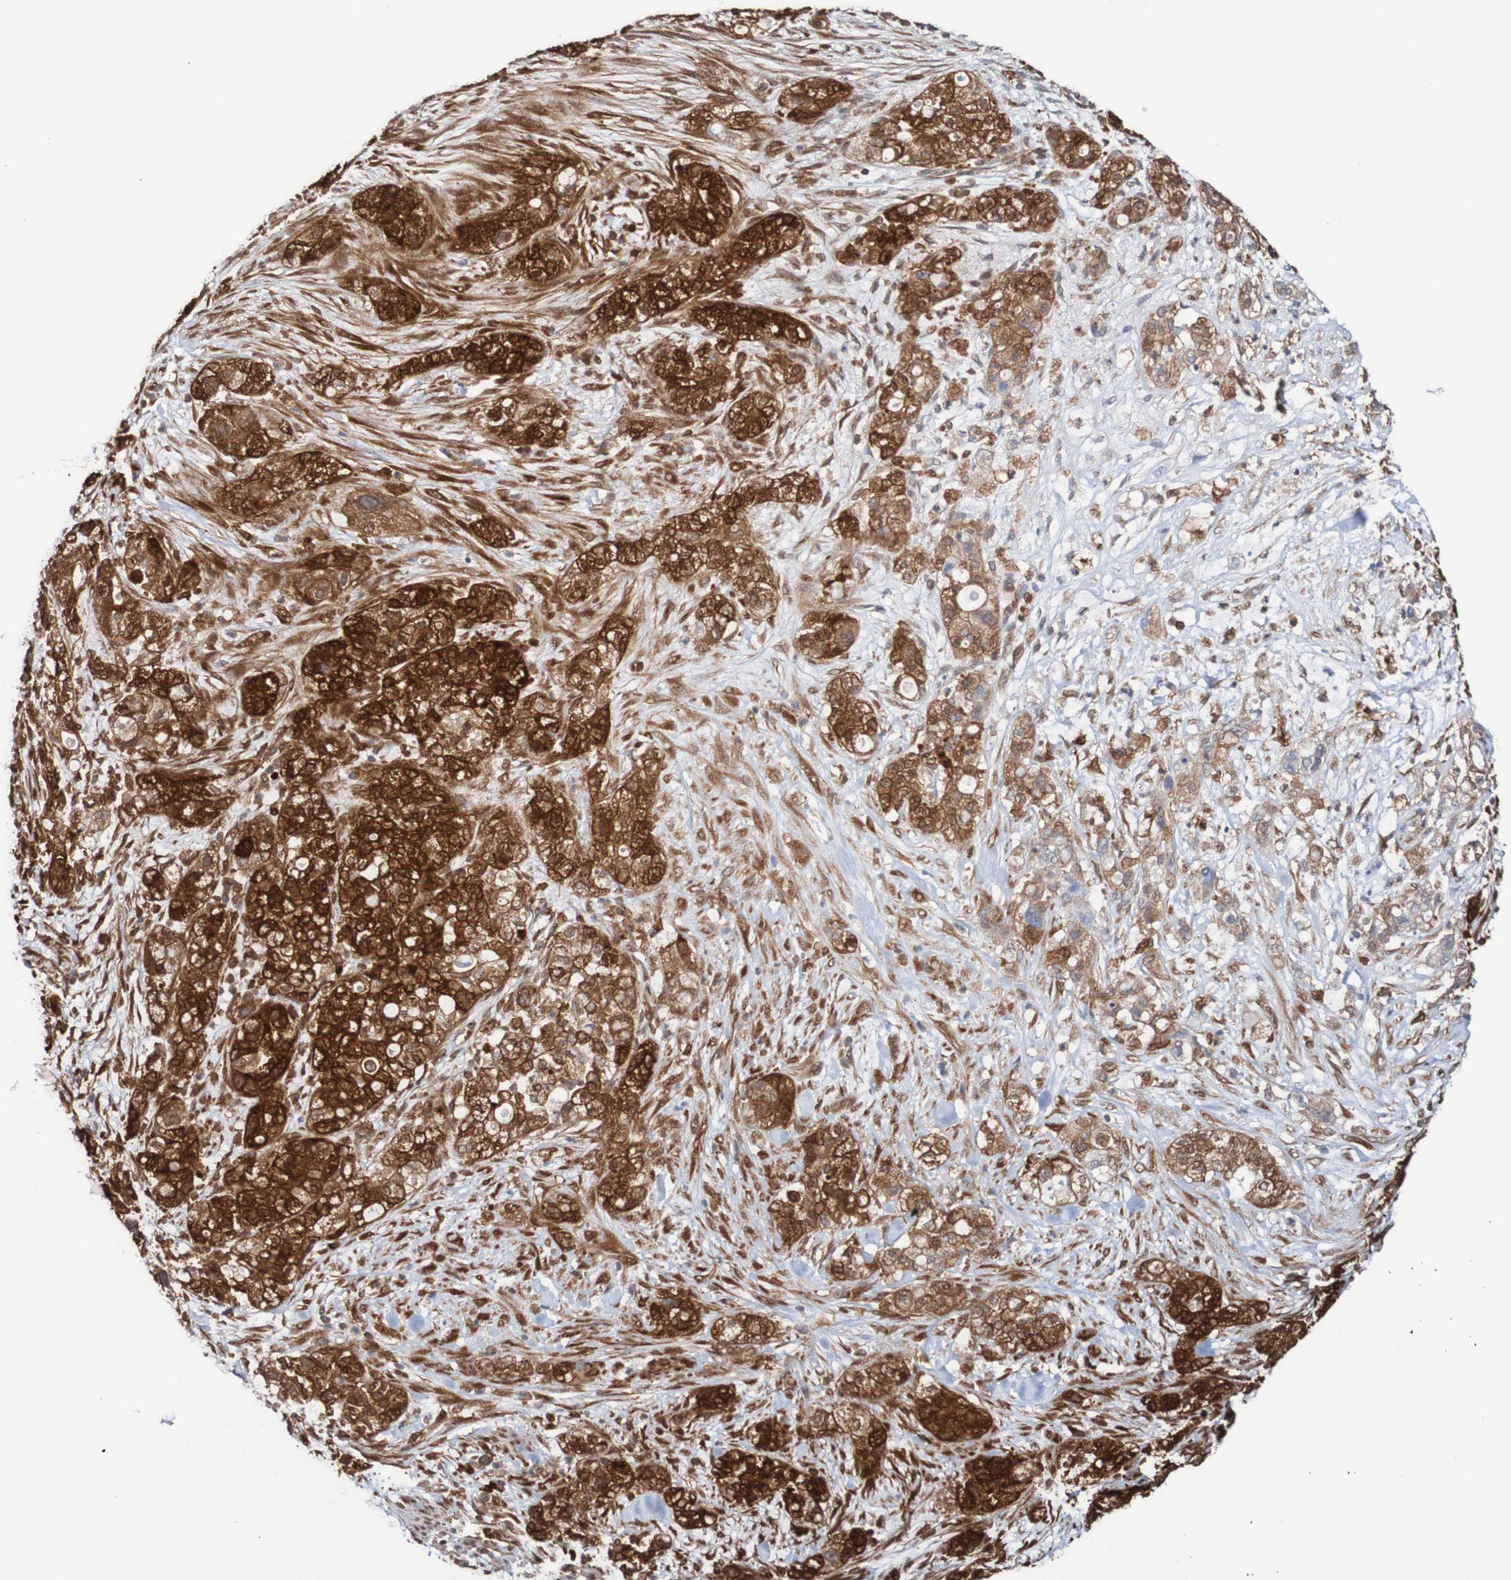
{"staining": {"intensity": "strong", "quantity": ">75%", "location": "cytoplasmic/membranous"}, "tissue": "pancreatic cancer", "cell_type": "Tumor cells", "image_type": "cancer", "snomed": [{"axis": "morphology", "description": "Adenocarcinoma, NOS"}, {"axis": "topography", "description": "Pancreas"}], "caption": "Protein staining shows strong cytoplasmic/membranous staining in approximately >75% of tumor cells in pancreatic adenocarcinoma.", "gene": "RIGI", "patient": {"sex": "female", "age": 78}}